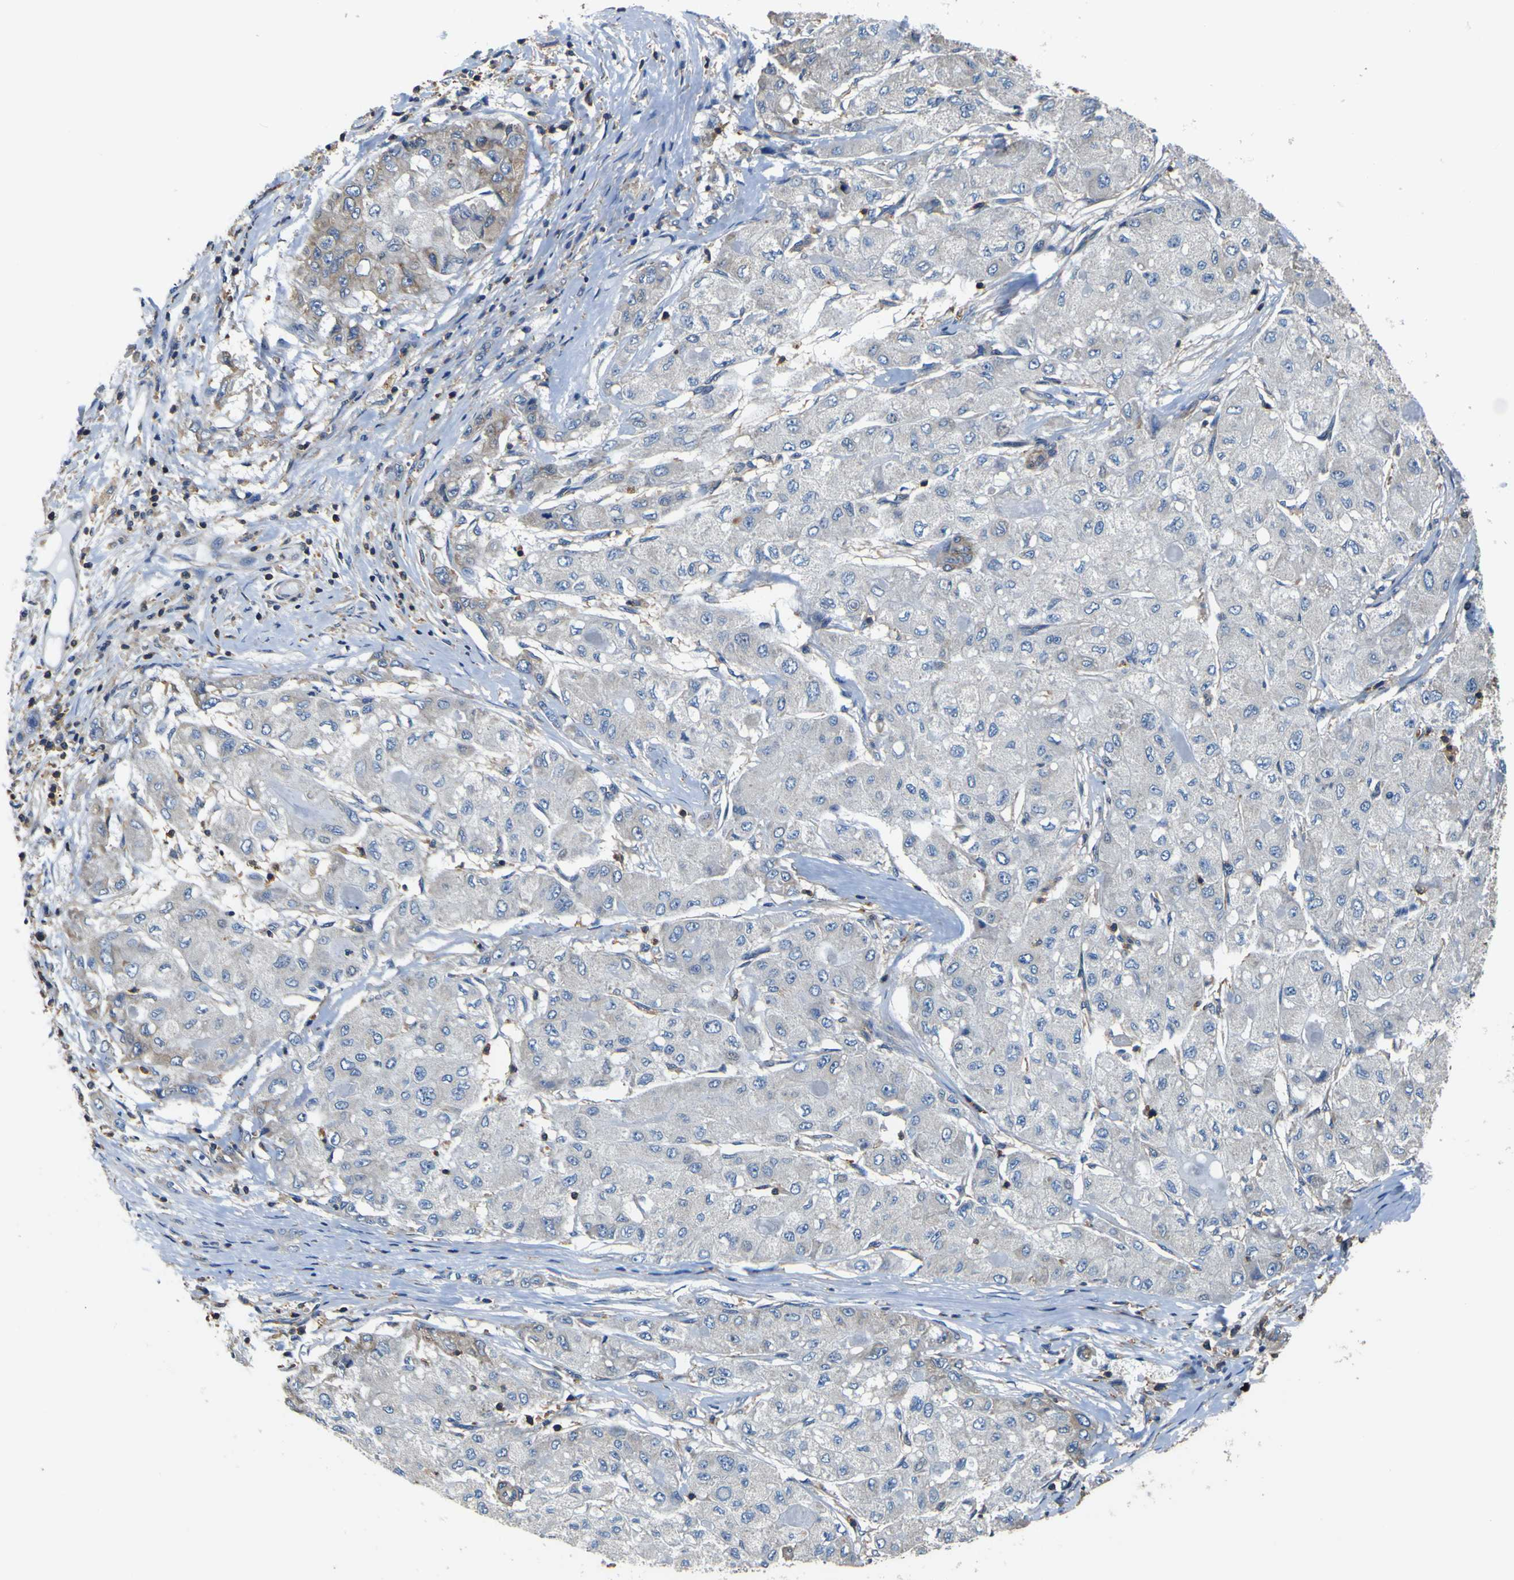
{"staining": {"intensity": "weak", "quantity": ">75%", "location": "cytoplasmic/membranous"}, "tissue": "liver cancer", "cell_type": "Tumor cells", "image_type": "cancer", "snomed": [{"axis": "morphology", "description": "Carcinoma, Hepatocellular, NOS"}, {"axis": "topography", "description": "Liver"}], "caption": "High-power microscopy captured an IHC histopathology image of liver cancer, revealing weak cytoplasmic/membranous expression in approximately >75% of tumor cells. (DAB (3,3'-diaminobenzidine) IHC, brown staining for protein, blue staining for nuclei).", "gene": "CNR2", "patient": {"sex": "male", "age": 80}}